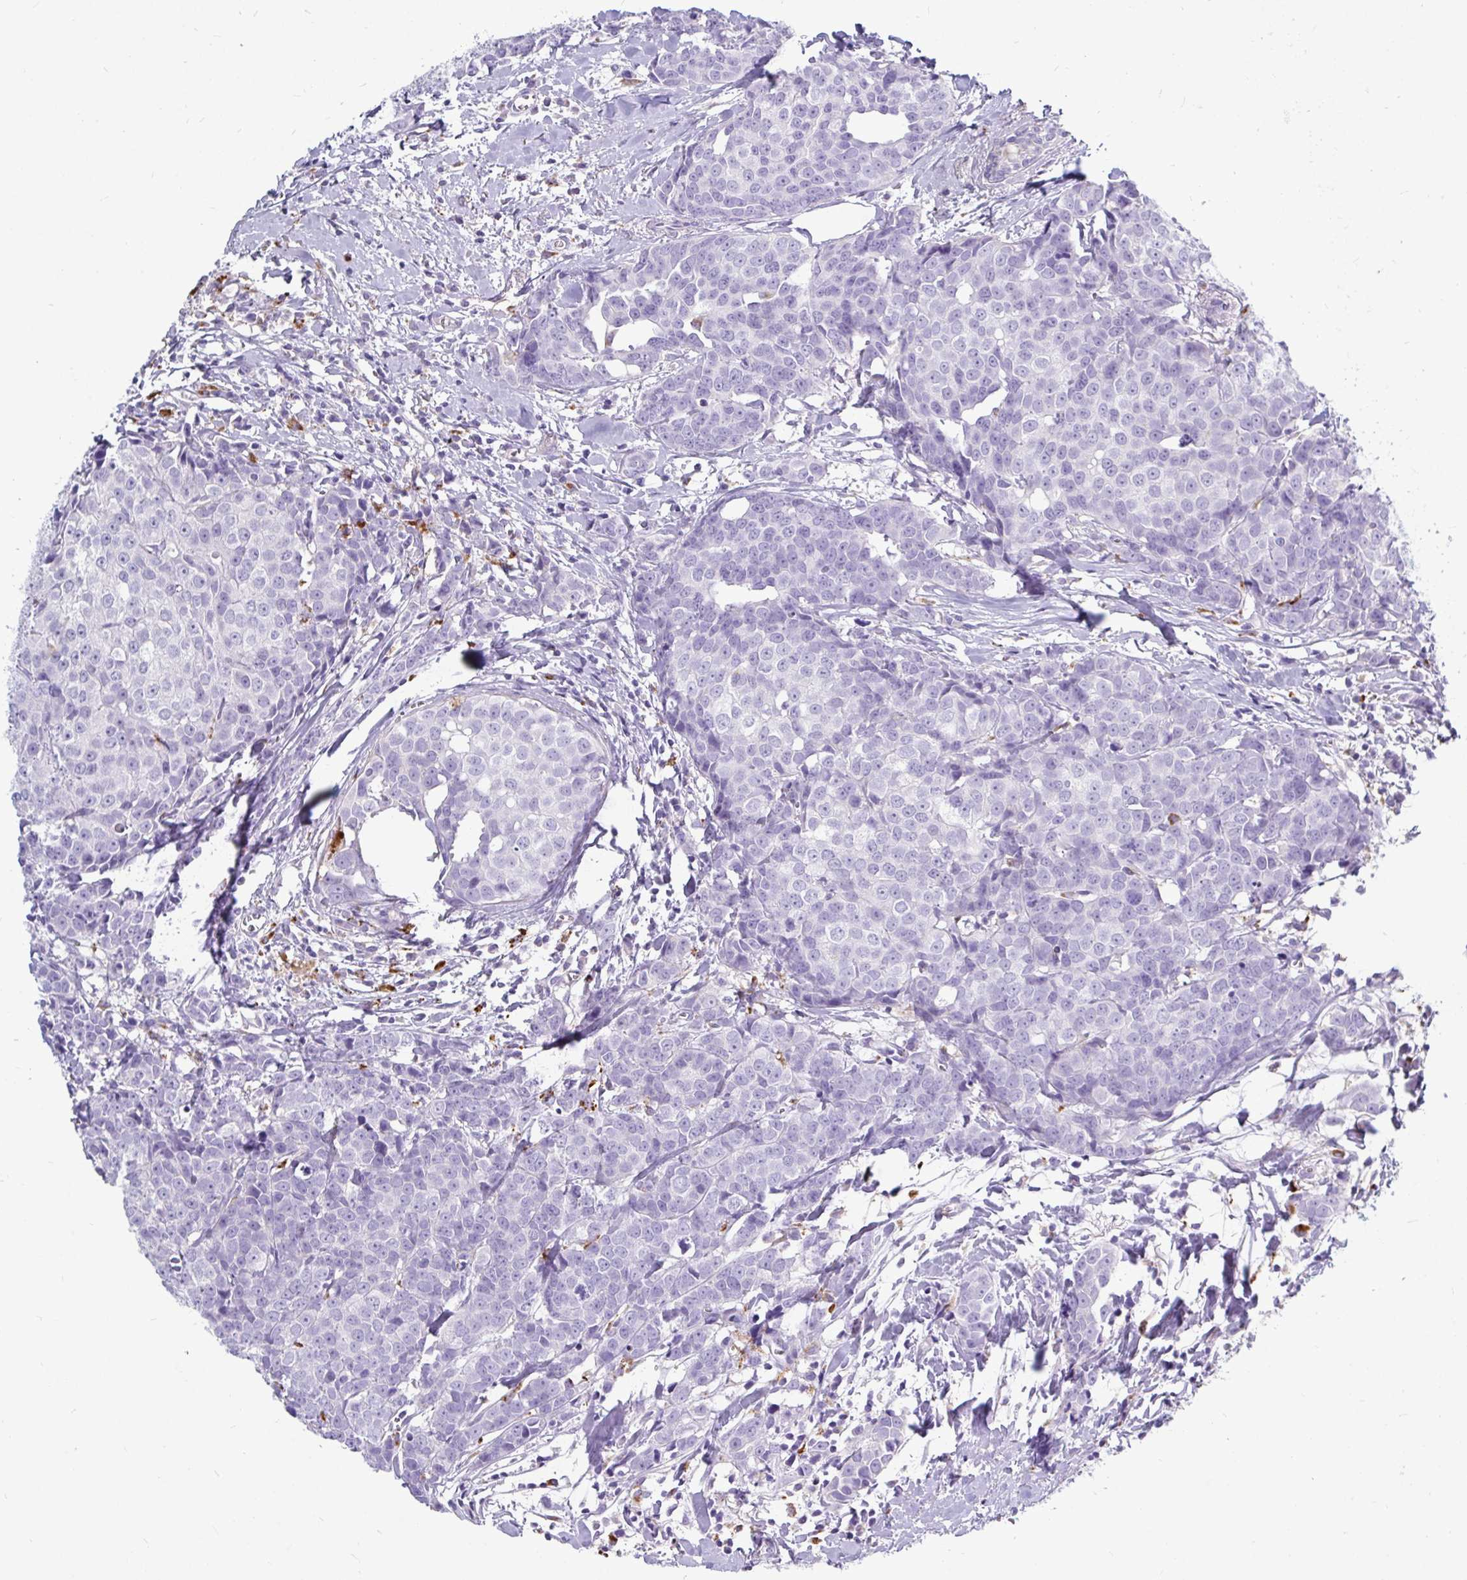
{"staining": {"intensity": "negative", "quantity": "none", "location": "none"}, "tissue": "breast cancer", "cell_type": "Tumor cells", "image_type": "cancer", "snomed": [{"axis": "morphology", "description": "Duct carcinoma"}, {"axis": "topography", "description": "Breast"}], "caption": "This is an immunohistochemistry (IHC) micrograph of breast cancer (infiltrating ductal carcinoma). There is no expression in tumor cells.", "gene": "CTSZ", "patient": {"sex": "female", "age": 80}}